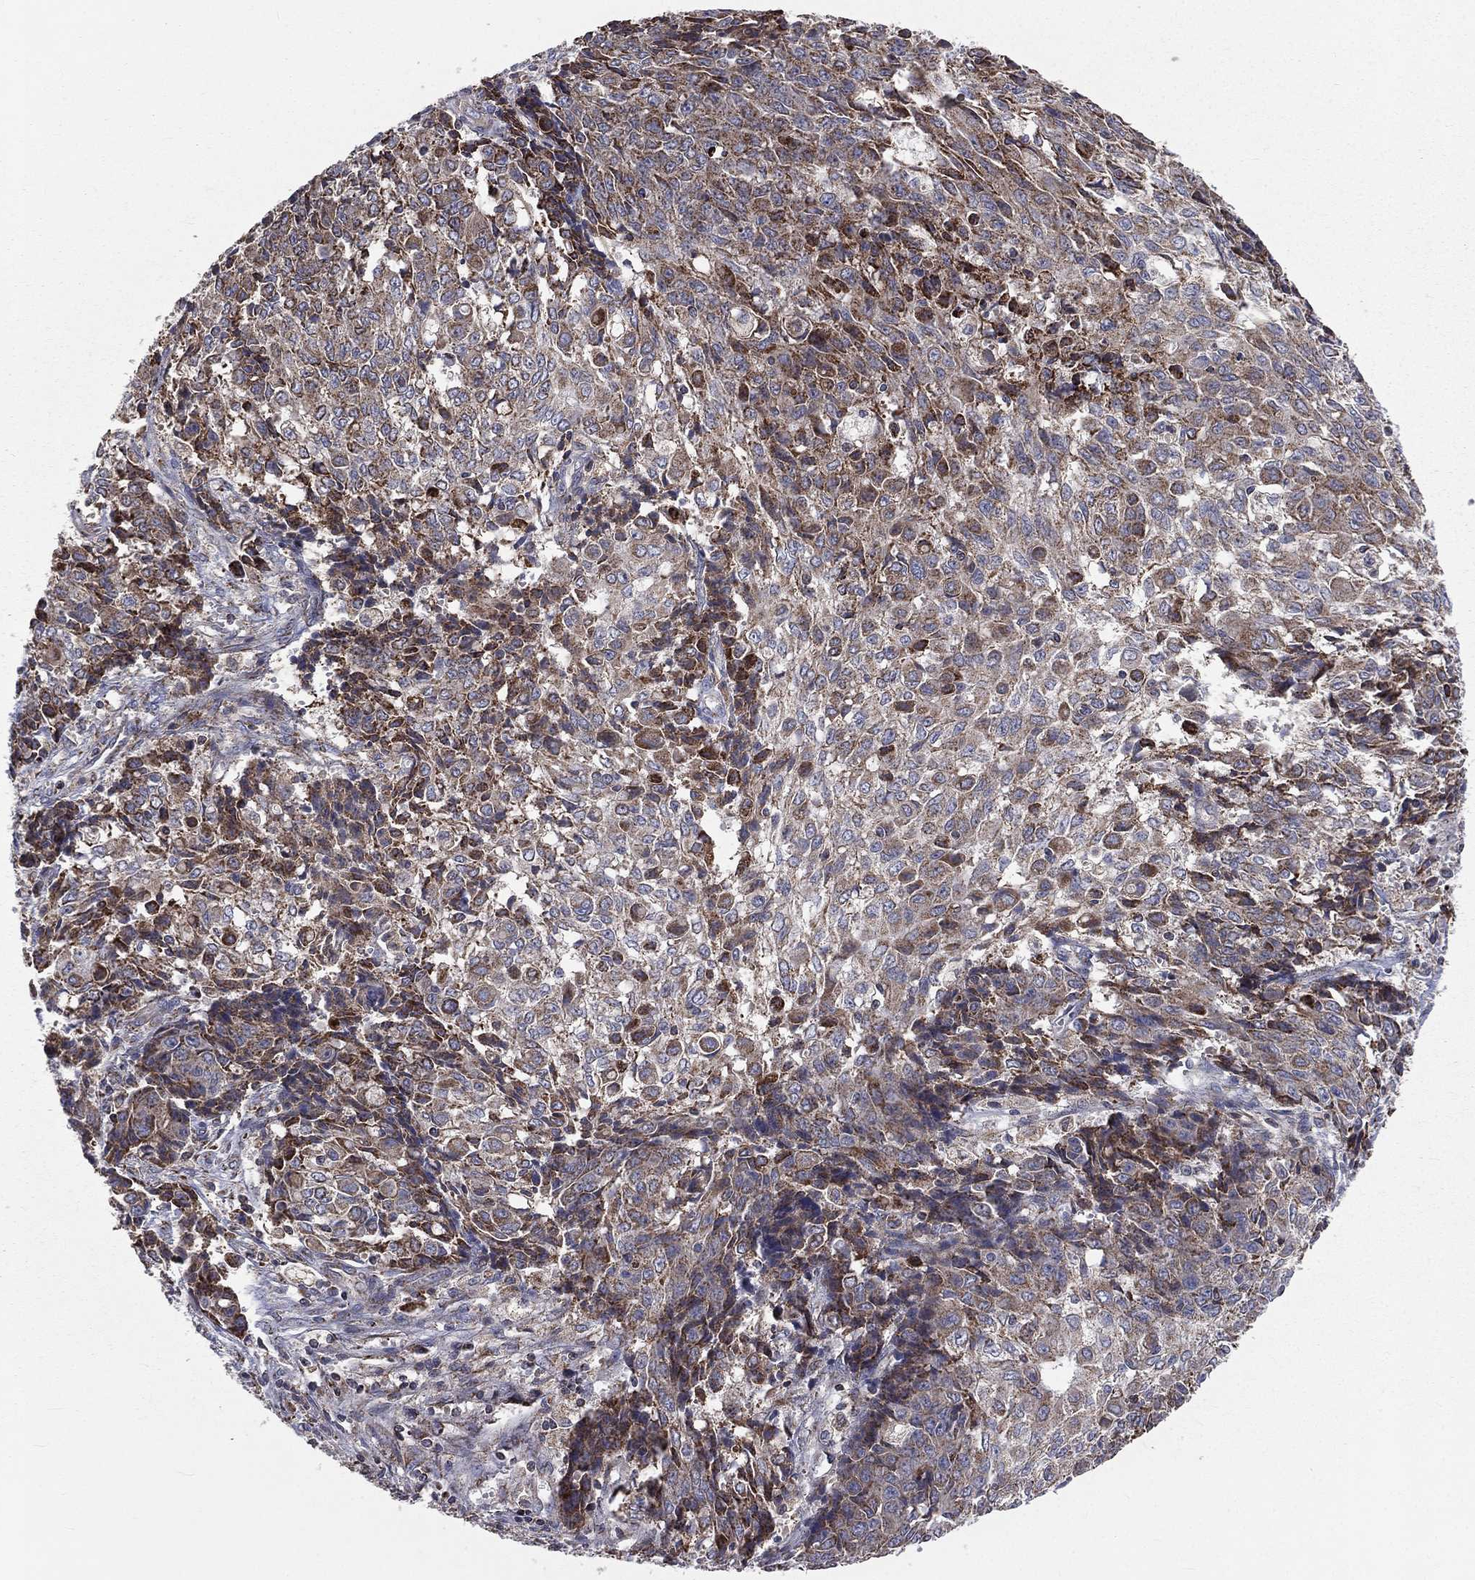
{"staining": {"intensity": "weak", "quantity": ">75%", "location": "cytoplasmic/membranous"}, "tissue": "ovarian cancer", "cell_type": "Tumor cells", "image_type": "cancer", "snomed": [{"axis": "morphology", "description": "Carcinoma, endometroid"}, {"axis": "topography", "description": "Ovary"}], "caption": "DAB (3,3'-diaminobenzidine) immunohistochemical staining of ovarian endometroid carcinoma displays weak cytoplasmic/membranous protein positivity in approximately >75% of tumor cells. (DAB IHC, brown staining for protein, blue staining for nuclei).", "gene": "GPD1", "patient": {"sex": "female", "age": 42}}